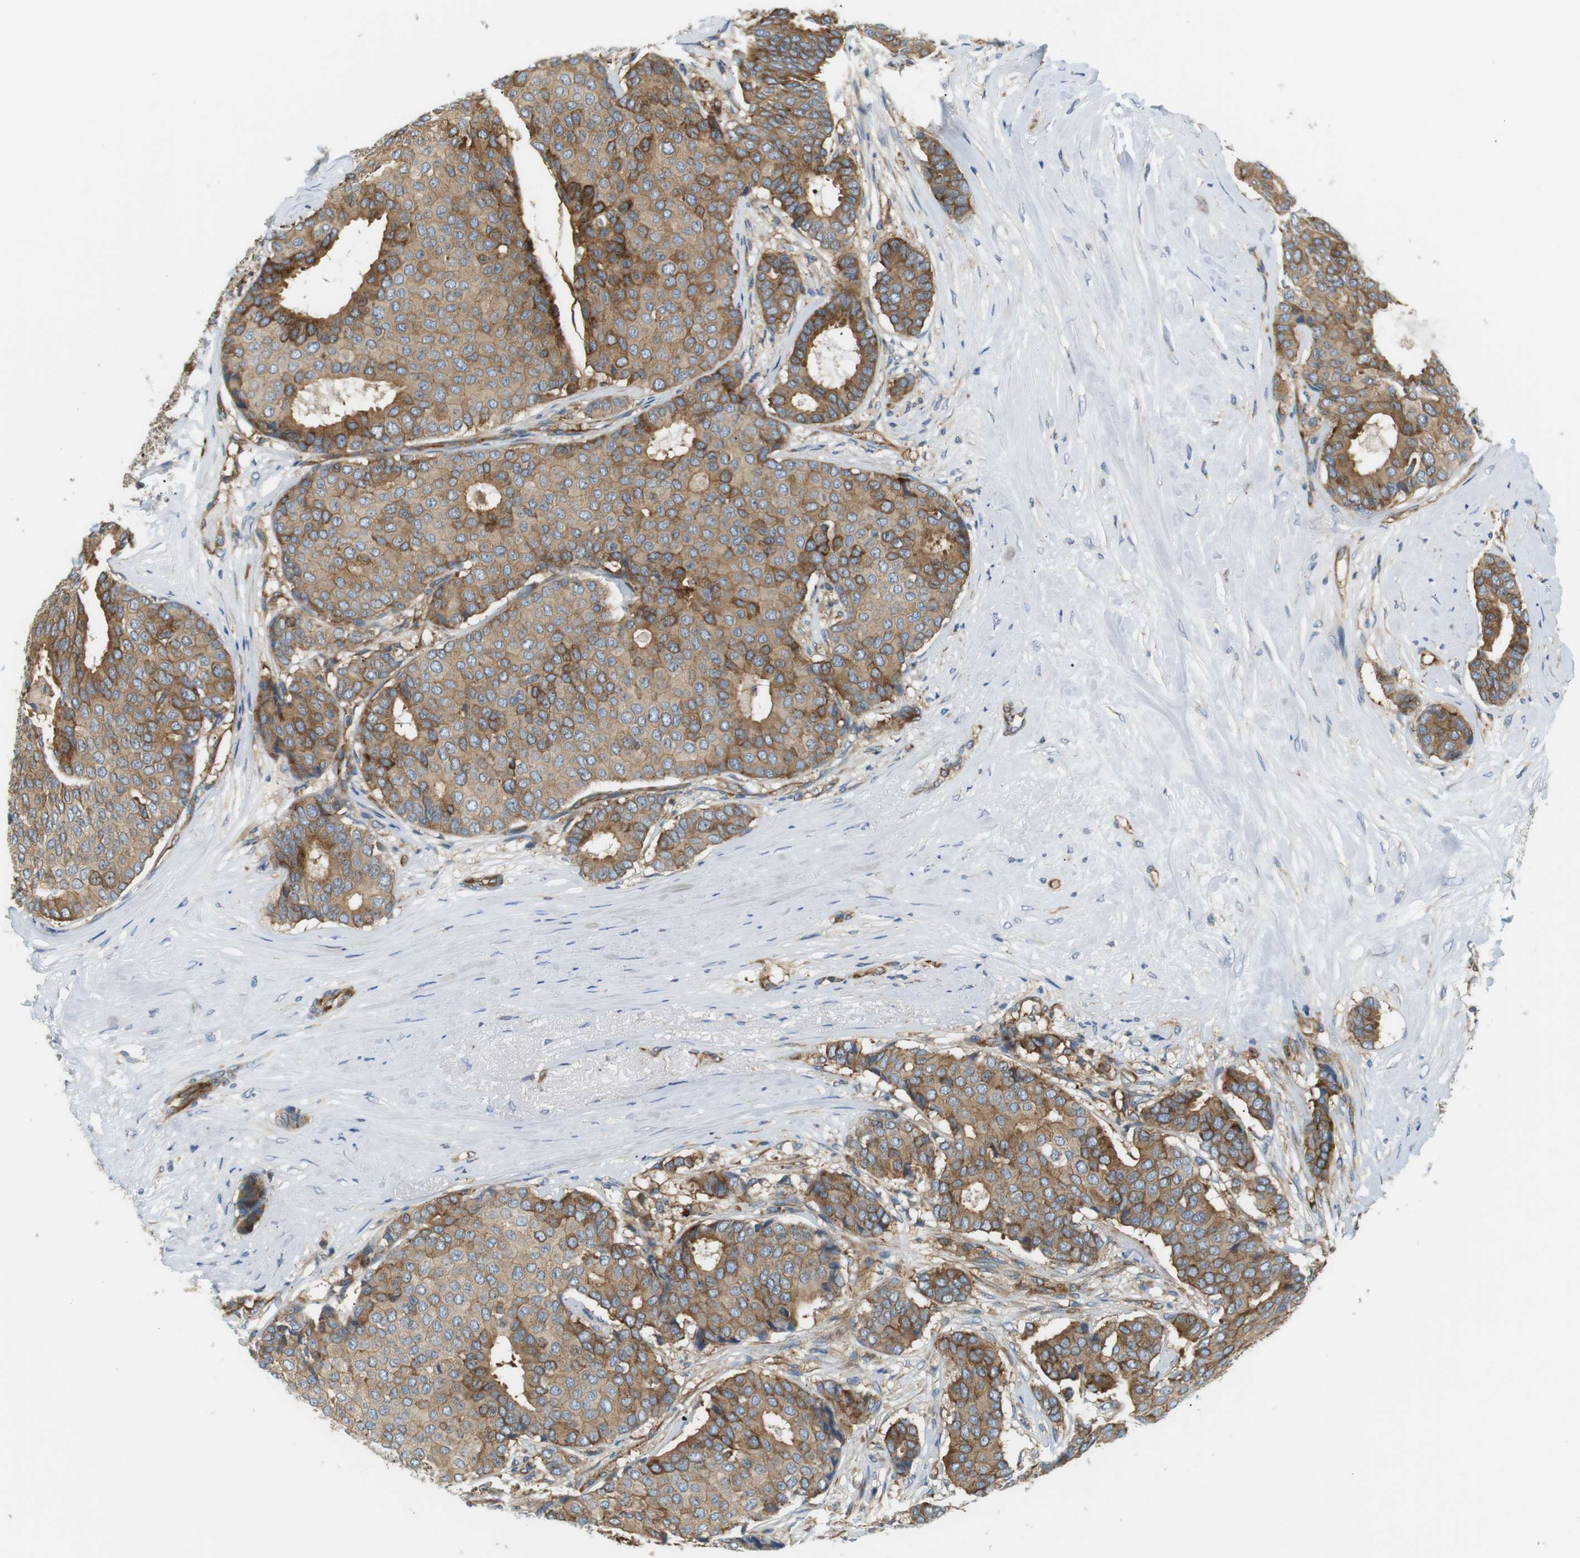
{"staining": {"intensity": "moderate", "quantity": ">75%", "location": "cytoplasmic/membranous"}, "tissue": "breast cancer", "cell_type": "Tumor cells", "image_type": "cancer", "snomed": [{"axis": "morphology", "description": "Duct carcinoma"}, {"axis": "topography", "description": "Breast"}], "caption": "IHC of breast cancer shows medium levels of moderate cytoplasmic/membranous staining in approximately >75% of tumor cells.", "gene": "TMEM200A", "patient": {"sex": "female", "age": 75}}